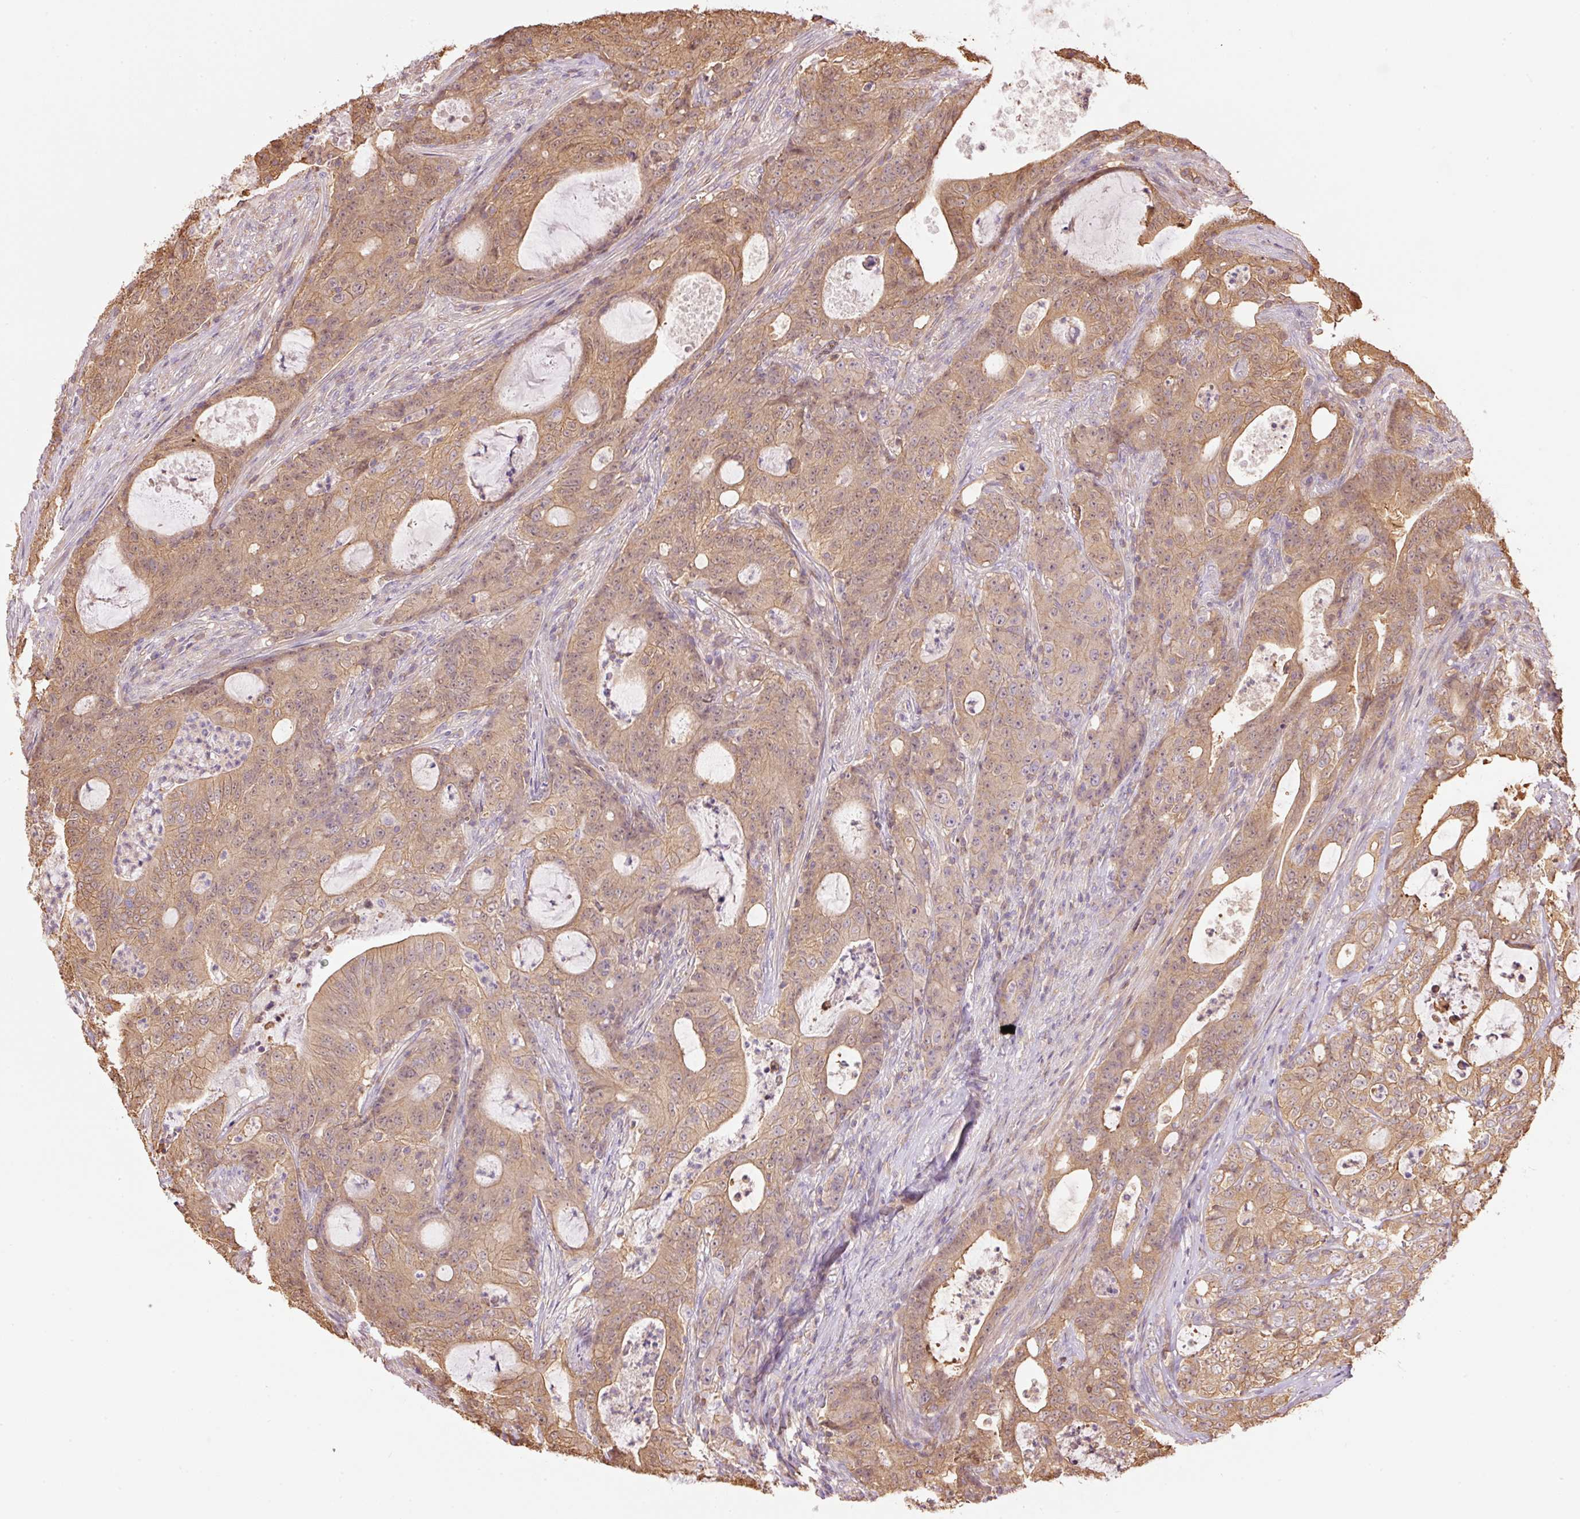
{"staining": {"intensity": "moderate", "quantity": ">75%", "location": "cytoplasmic/membranous"}, "tissue": "colorectal cancer", "cell_type": "Tumor cells", "image_type": "cancer", "snomed": [{"axis": "morphology", "description": "Adenocarcinoma, NOS"}, {"axis": "topography", "description": "Colon"}], "caption": "A micrograph showing moderate cytoplasmic/membranous positivity in approximately >75% of tumor cells in colorectal cancer (adenocarcinoma), as visualized by brown immunohistochemical staining.", "gene": "PPP1R1B", "patient": {"sex": "male", "age": 83}}